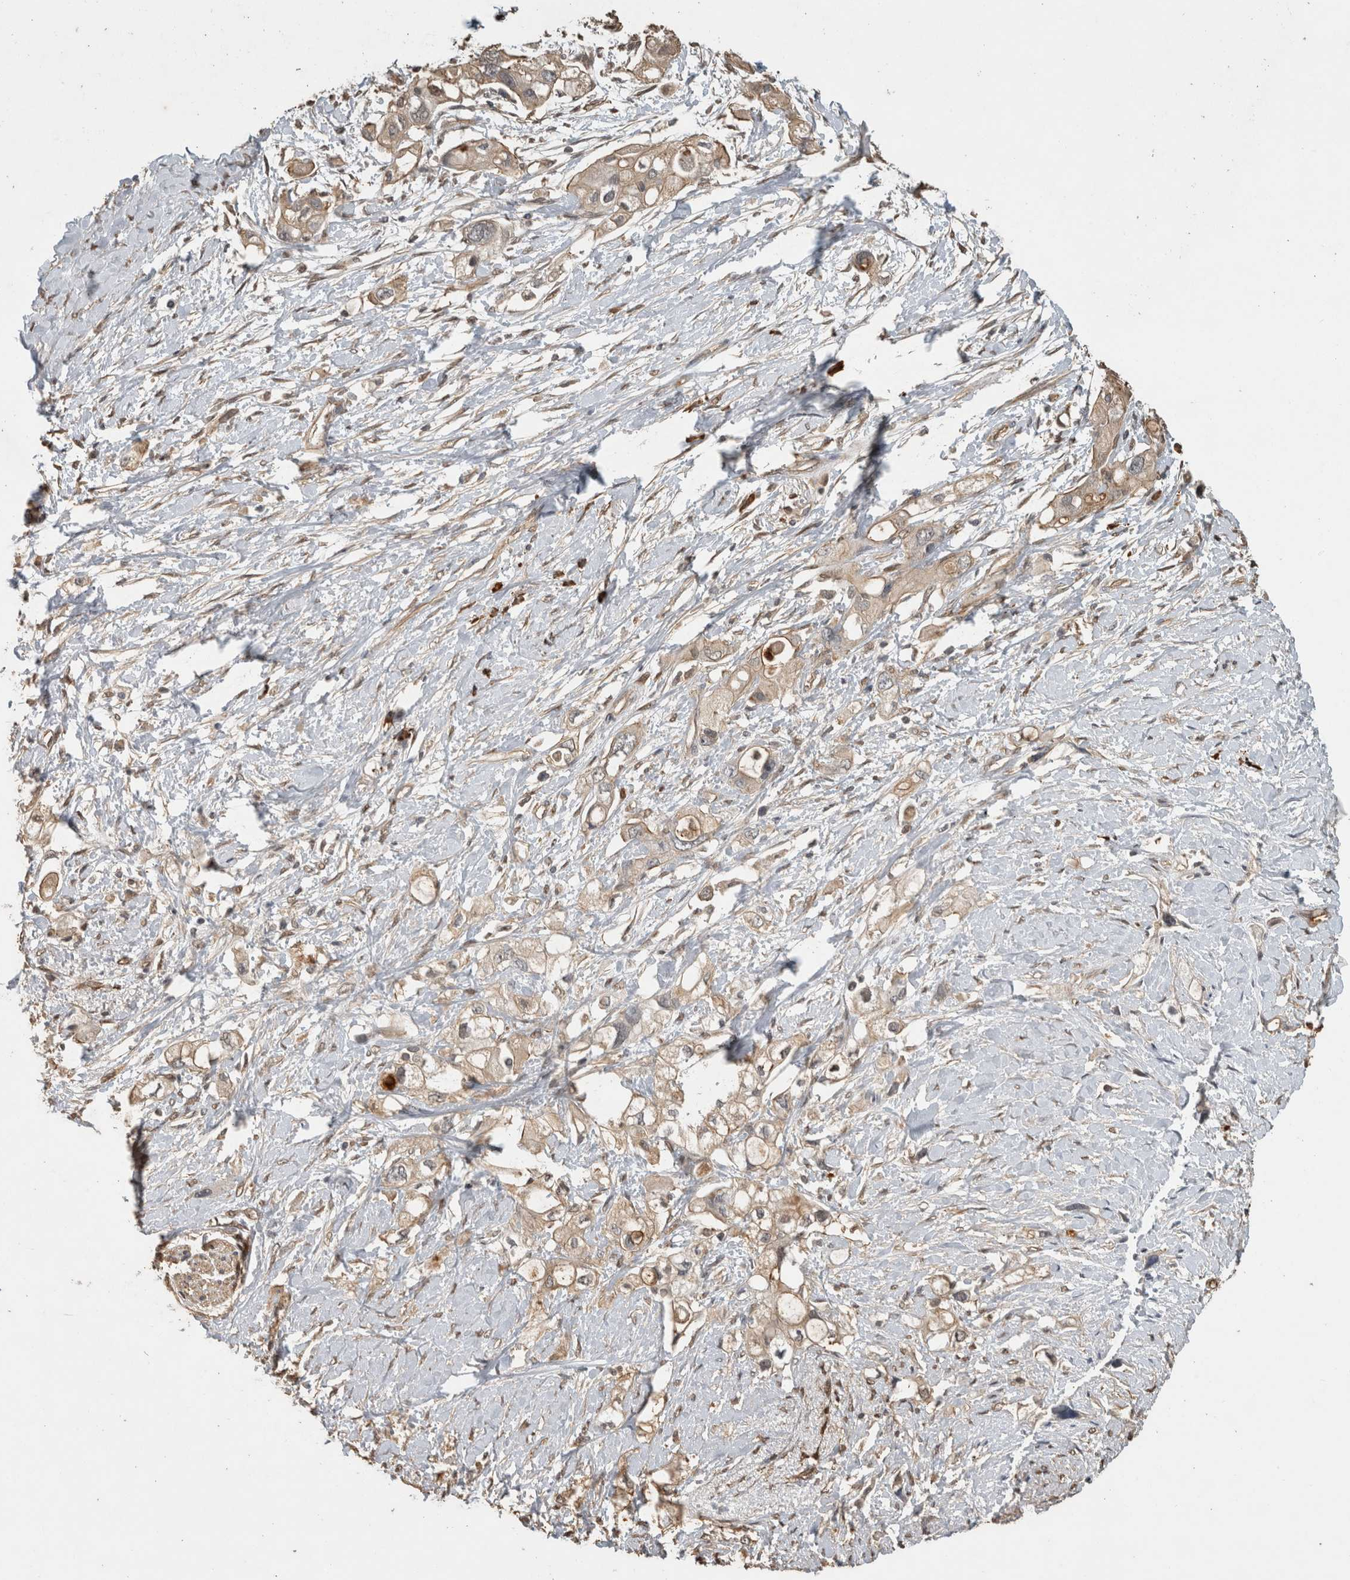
{"staining": {"intensity": "weak", "quantity": "25%-75%", "location": "cytoplasmic/membranous"}, "tissue": "pancreatic cancer", "cell_type": "Tumor cells", "image_type": "cancer", "snomed": [{"axis": "morphology", "description": "Adenocarcinoma, NOS"}, {"axis": "topography", "description": "Pancreas"}], "caption": "There is low levels of weak cytoplasmic/membranous positivity in tumor cells of pancreatic adenocarcinoma, as demonstrated by immunohistochemical staining (brown color).", "gene": "RHPN1", "patient": {"sex": "female", "age": 56}}